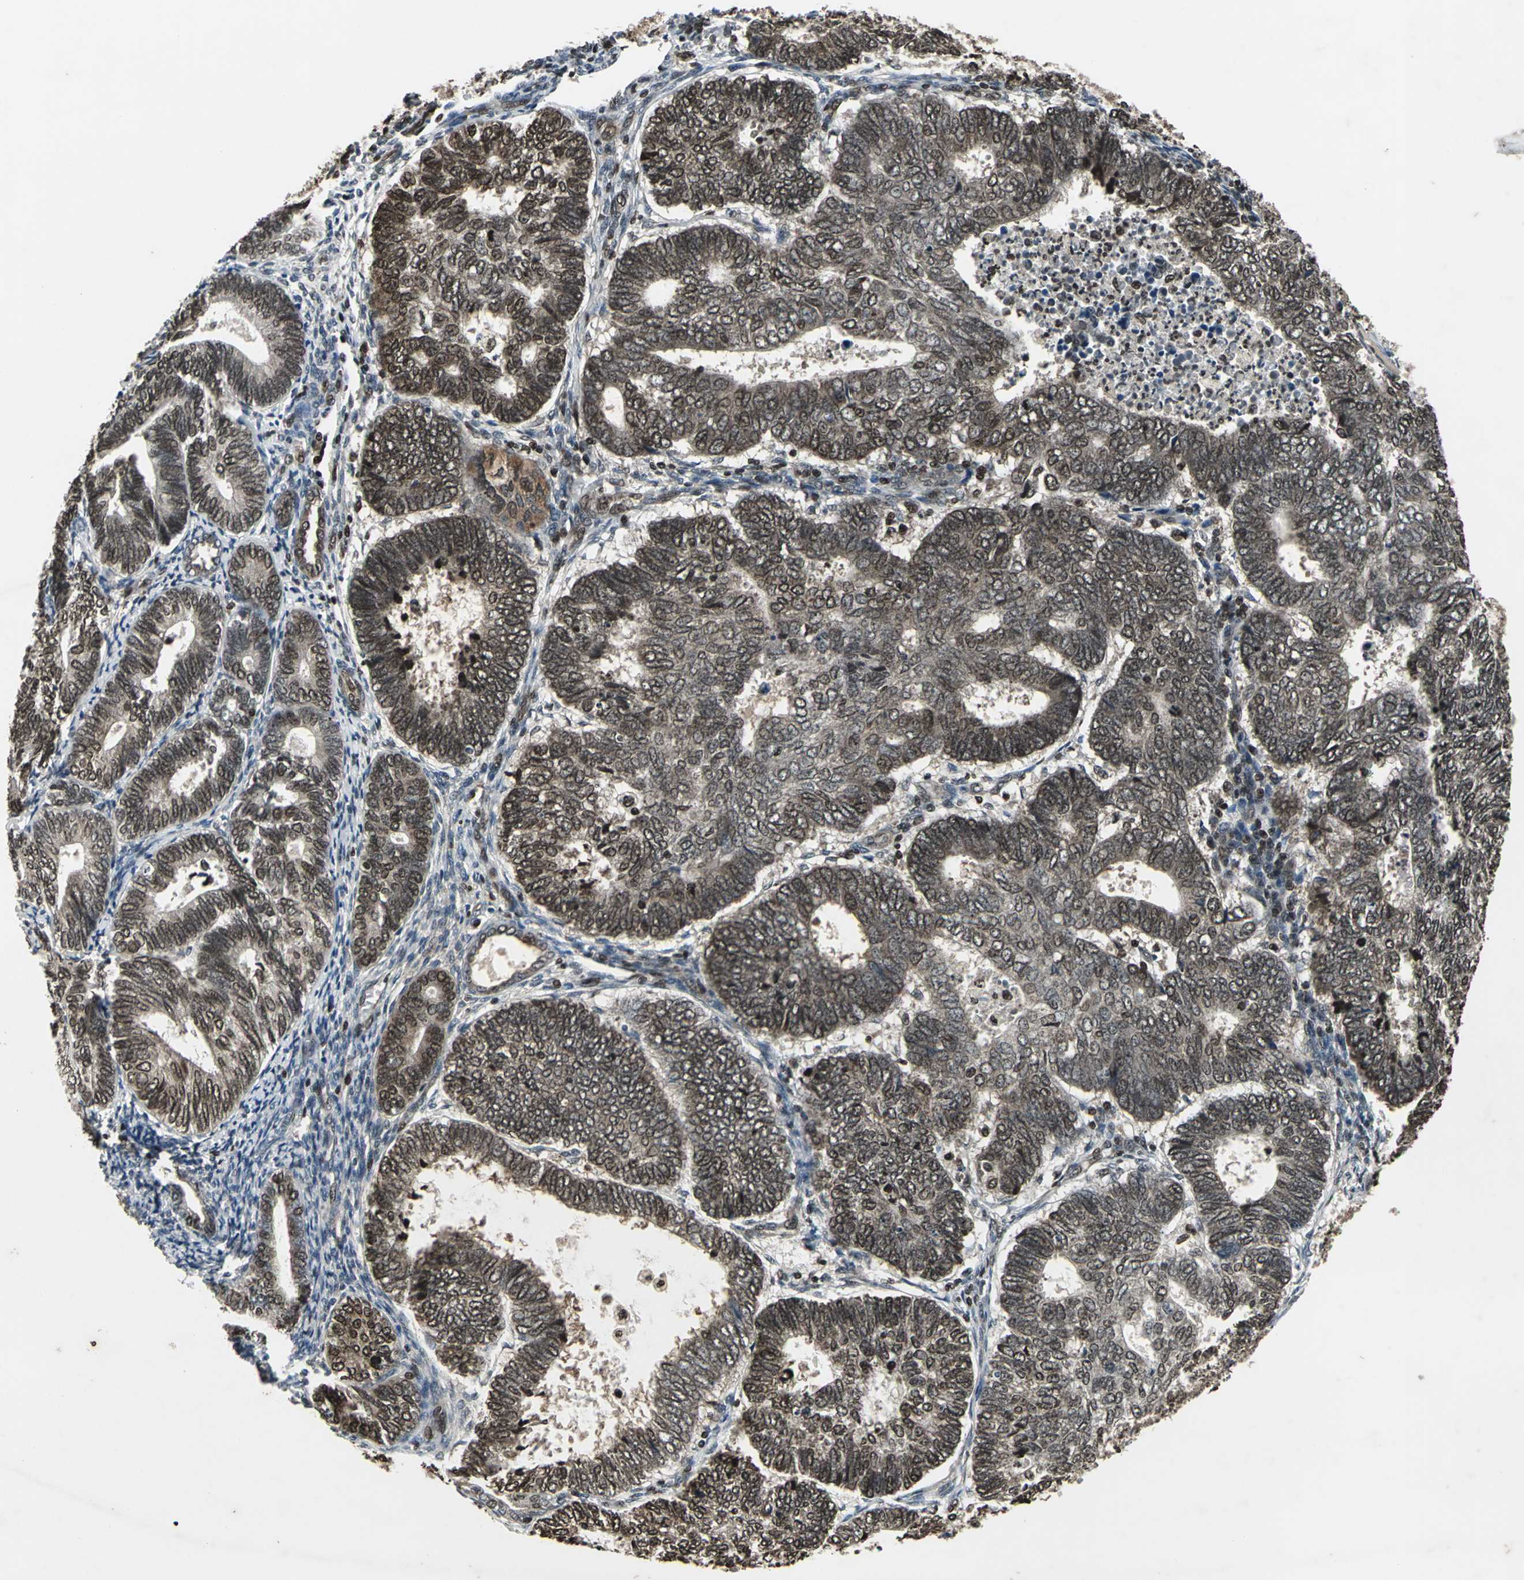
{"staining": {"intensity": "strong", "quantity": ">75%", "location": "cytoplasmic/membranous,nuclear"}, "tissue": "endometrial cancer", "cell_type": "Tumor cells", "image_type": "cancer", "snomed": [{"axis": "morphology", "description": "Adenocarcinoma, NOS"}, {"axis": "topography", "description": "Uterus"}], "caption": "Immunohistochemistry (IHC) of endometrial adenocarcinoma displays high levels of strong cytoplasmic/membranous and nuclear positivity in approximately >75% of tumor cells. The protein of interest is stained brown, and the nuclei are stained in blue (DAB IHC with brightfield microscopy, high magnification).", "gene": "AHR", "patient": {"sex": "female", "age": 60}}